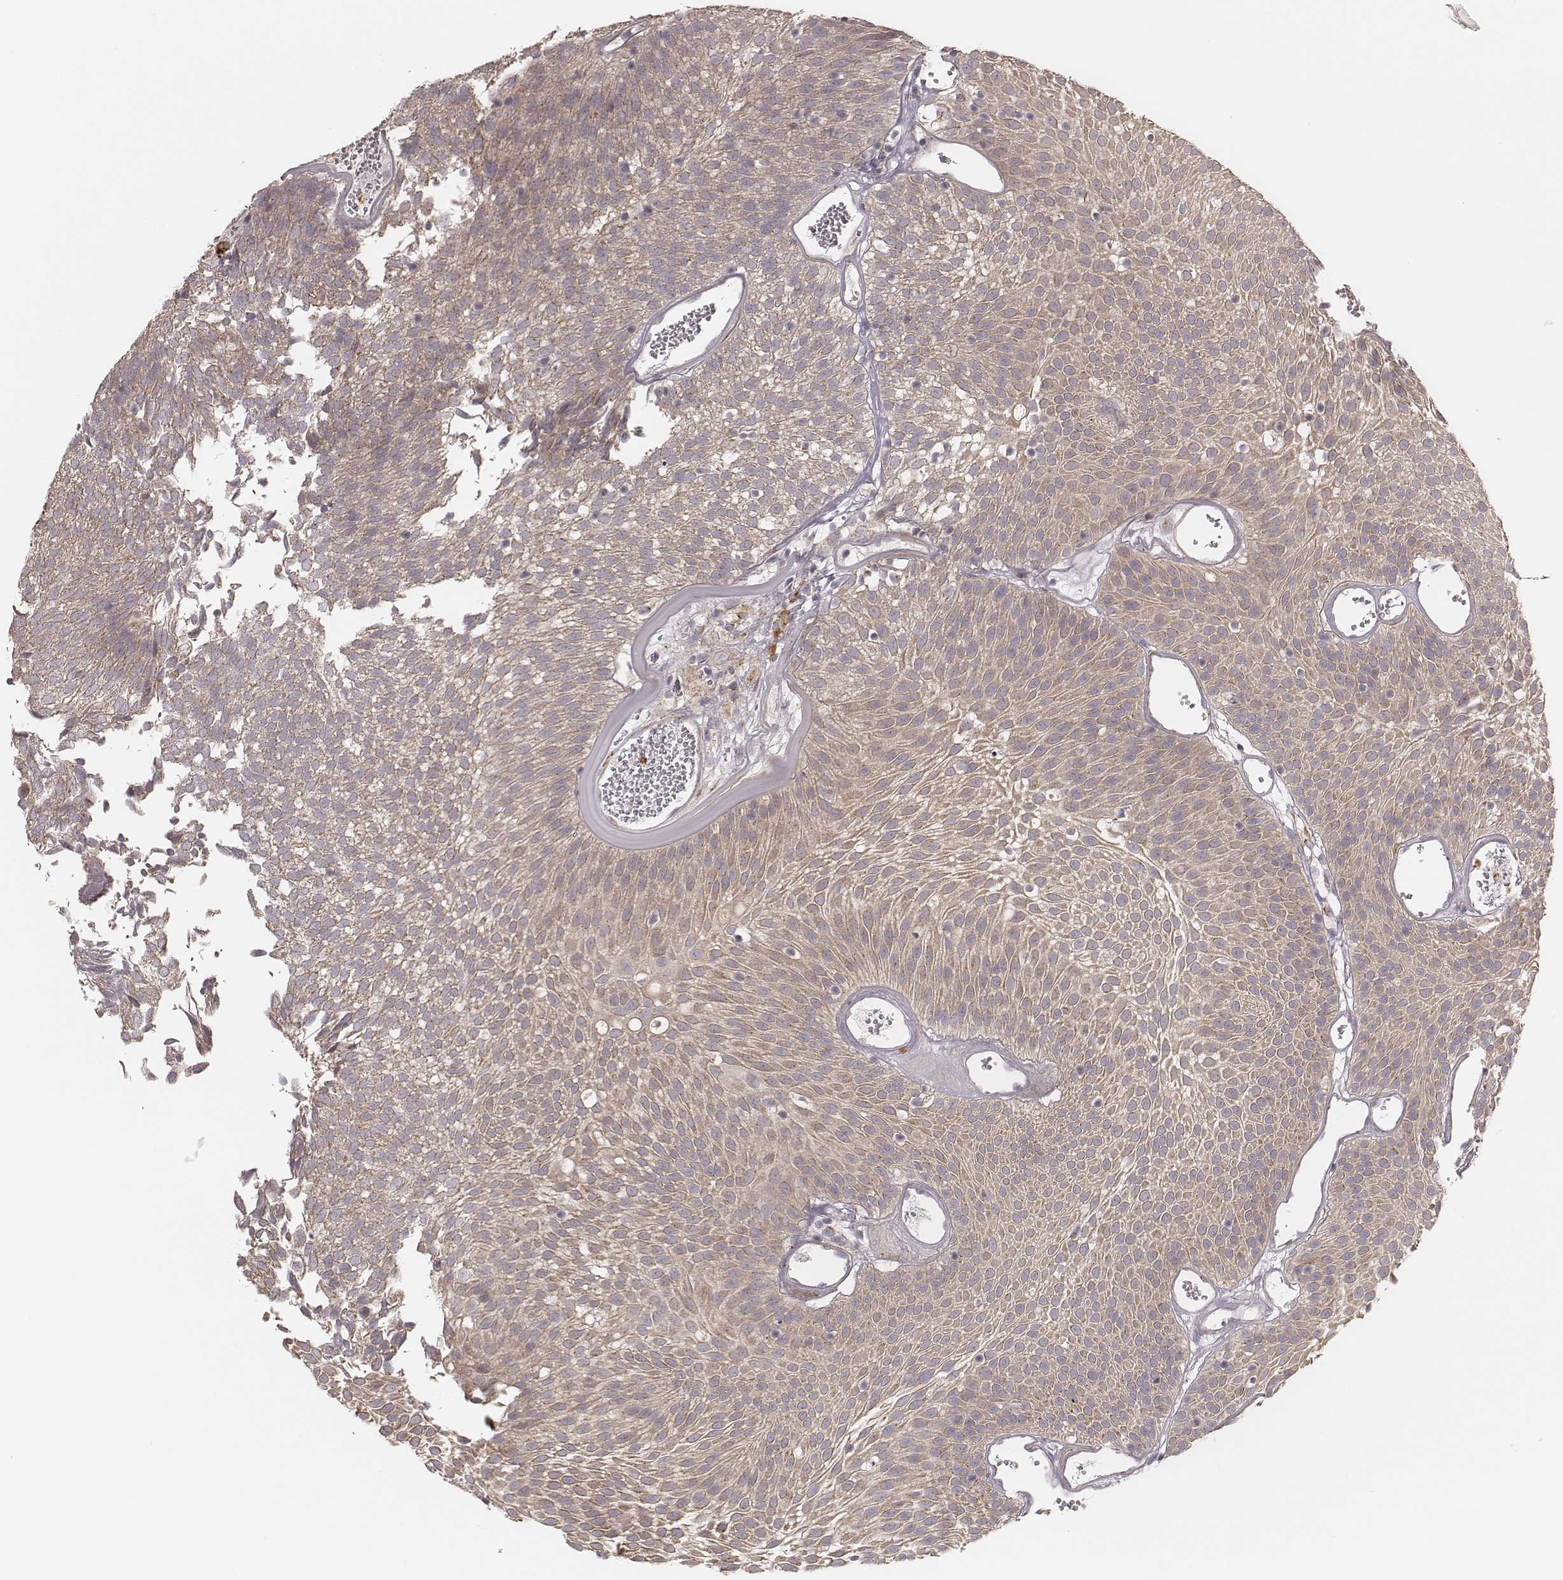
{"staining": {"intensity": "weak", "quantity": ">75%", "location": "cytoplasmic/membranous"}, "tissue": "urothelial cancer", "cell_type": "Tumor cells", "image_type": "cancer", "snomed": [{"axis": "morphology", "description": "Urothelial carcinoma, Low grade"}, {"axis": "topography", "description": "Urinary bladder"}], "caption": "A low amount of weak cytoplasmic/membranous expression is appreciated in about >75% of tumor cells in urothelial cancer tissue.", "gene": "ABCA7", "patient": {"sex": "male", "age": 52}}